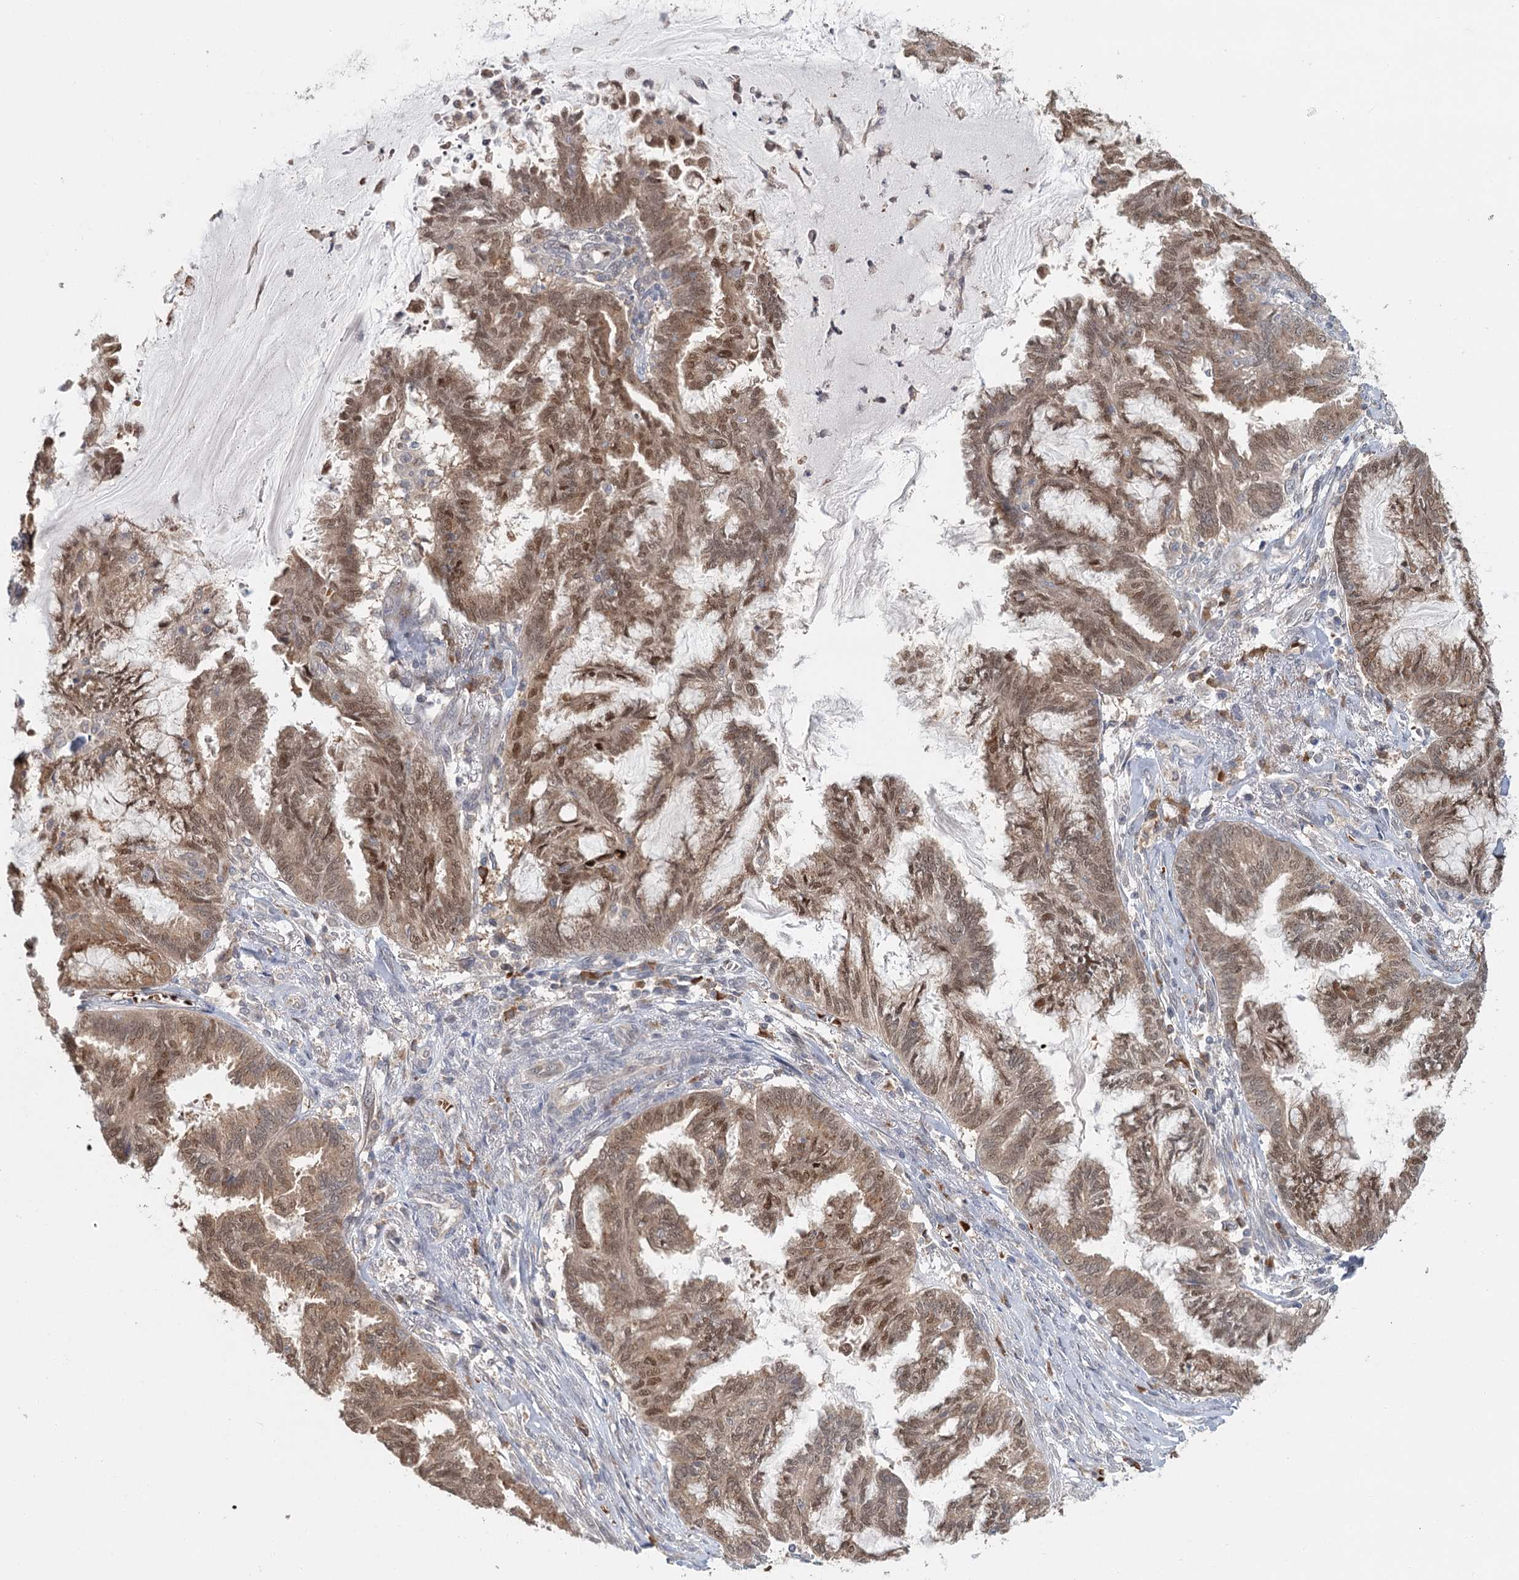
{"staining": {"intensity": "moderate", "quantity": ">75%", "location": "cytoplasmic/membranous,nuclear"}, "tissue": "endometrial cancer", "cell_type": "Tumor cells", "image_type": "cancer", "snomed": [{"axis": "morphology", "description": "Adenocarcinoma, NOS"}, {"axis": "topography", "description": "Endometrium"}], "caption": "About >75% of tumor cells in endometrial cancer demonstrate moderate cytoplasmic/membranous and nuclear protein staining as visualized by brown immunohistochemical staining.", "gene": "ADK", "patient": {"sex": "female", "age": 86}}